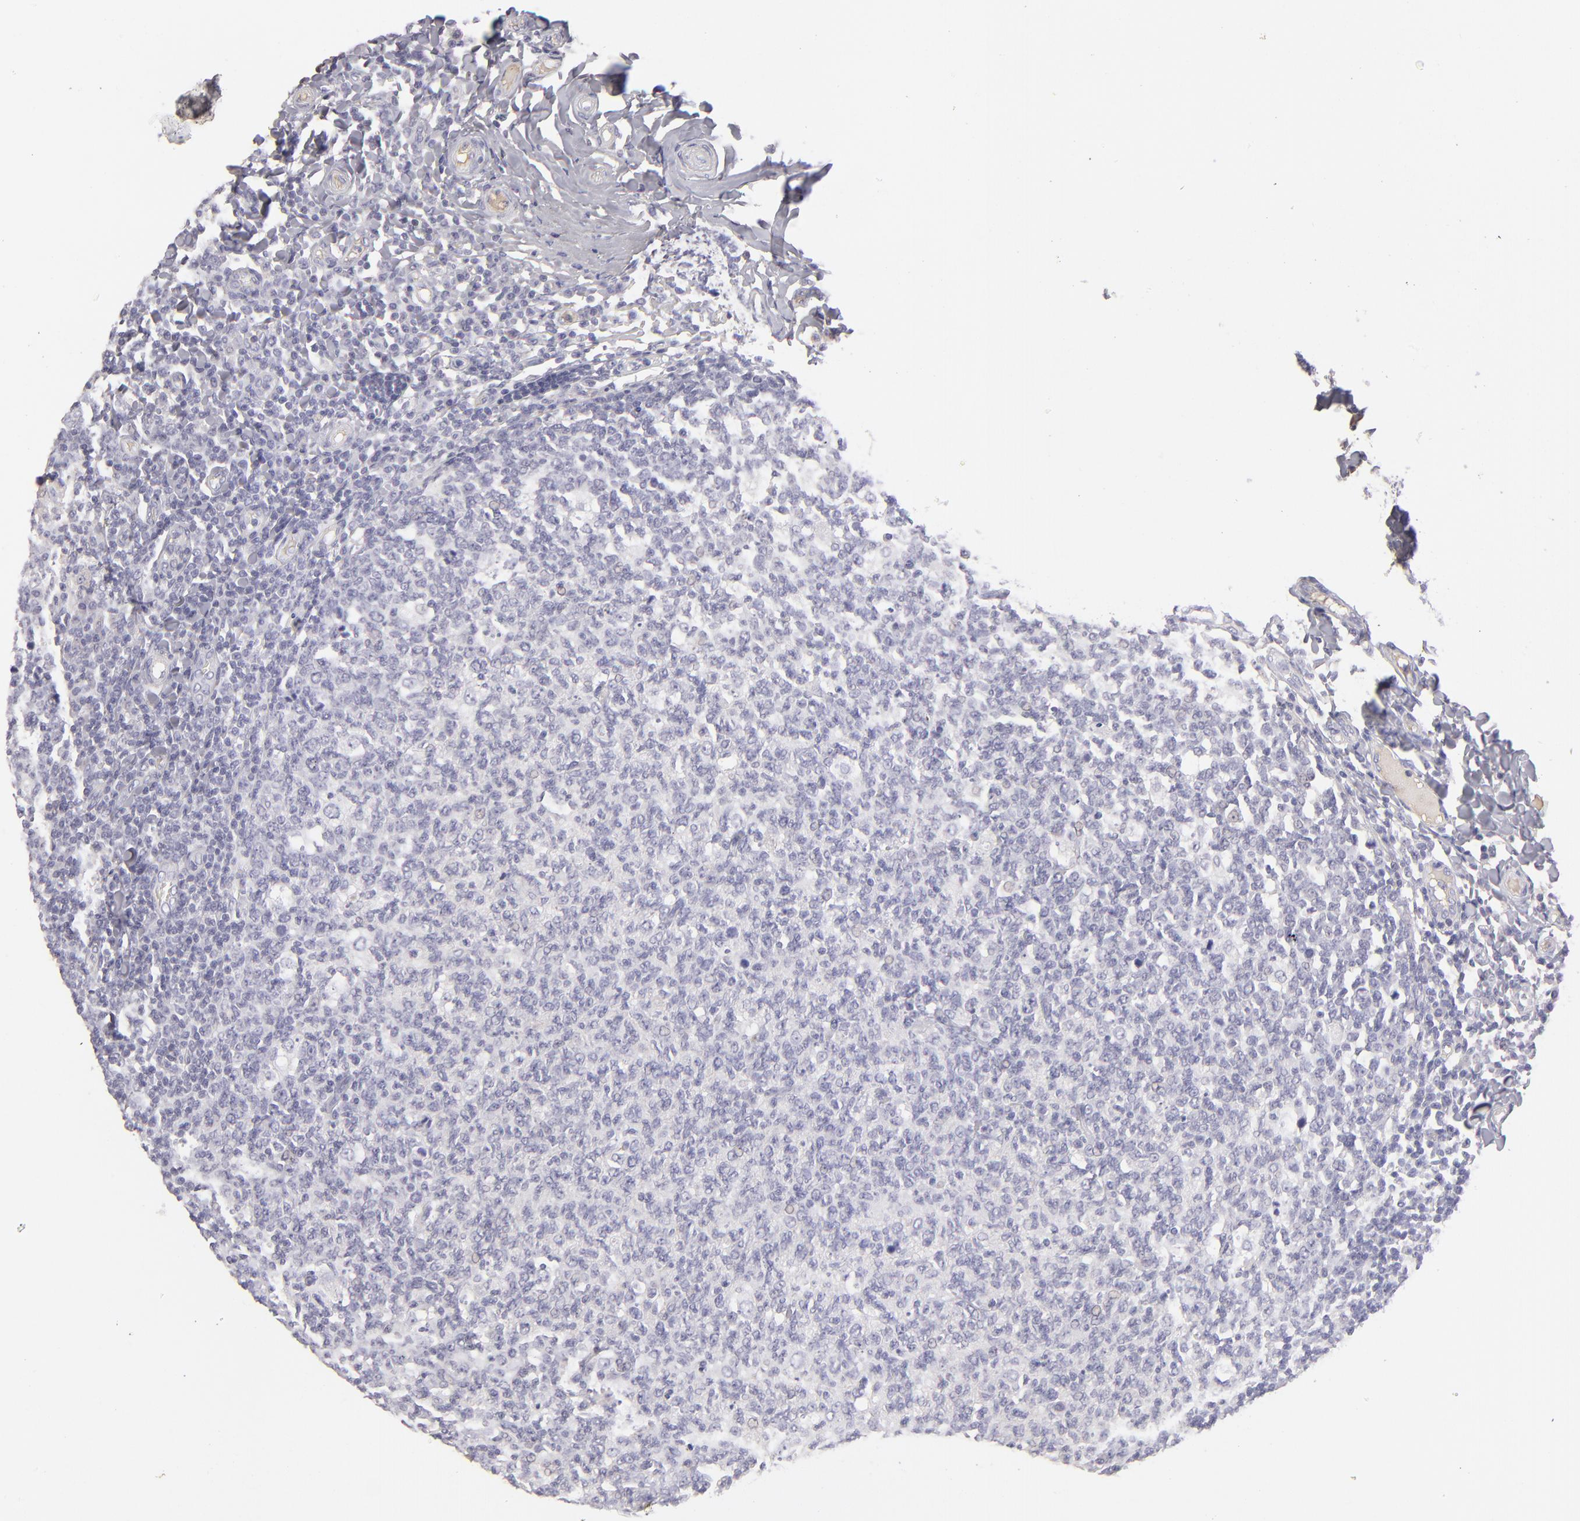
{"staining": {"intensity": "negative", "quantity": "none", "location": "none"}, "tissue": "tonsil", "cell_type": "Germinal center cells", "image_type": "normal", "snomed": [{"axis": "morphology", "description": "Normal tissue, NOS"}, {"axis": "topography", "description": "Tonsil"}], "caption": "The histopathology image shows no significant positivity in germinal center cells of tonsil. The staining was performed using DAB (3,3'-diaminobenzidine) to visualize the protein expression in brown, while the nuclei were stained in blue with hematoxylin (Magnification: 20x).", "gene": "ABCC4", "patient": {"sex": "male", "age": 6}}